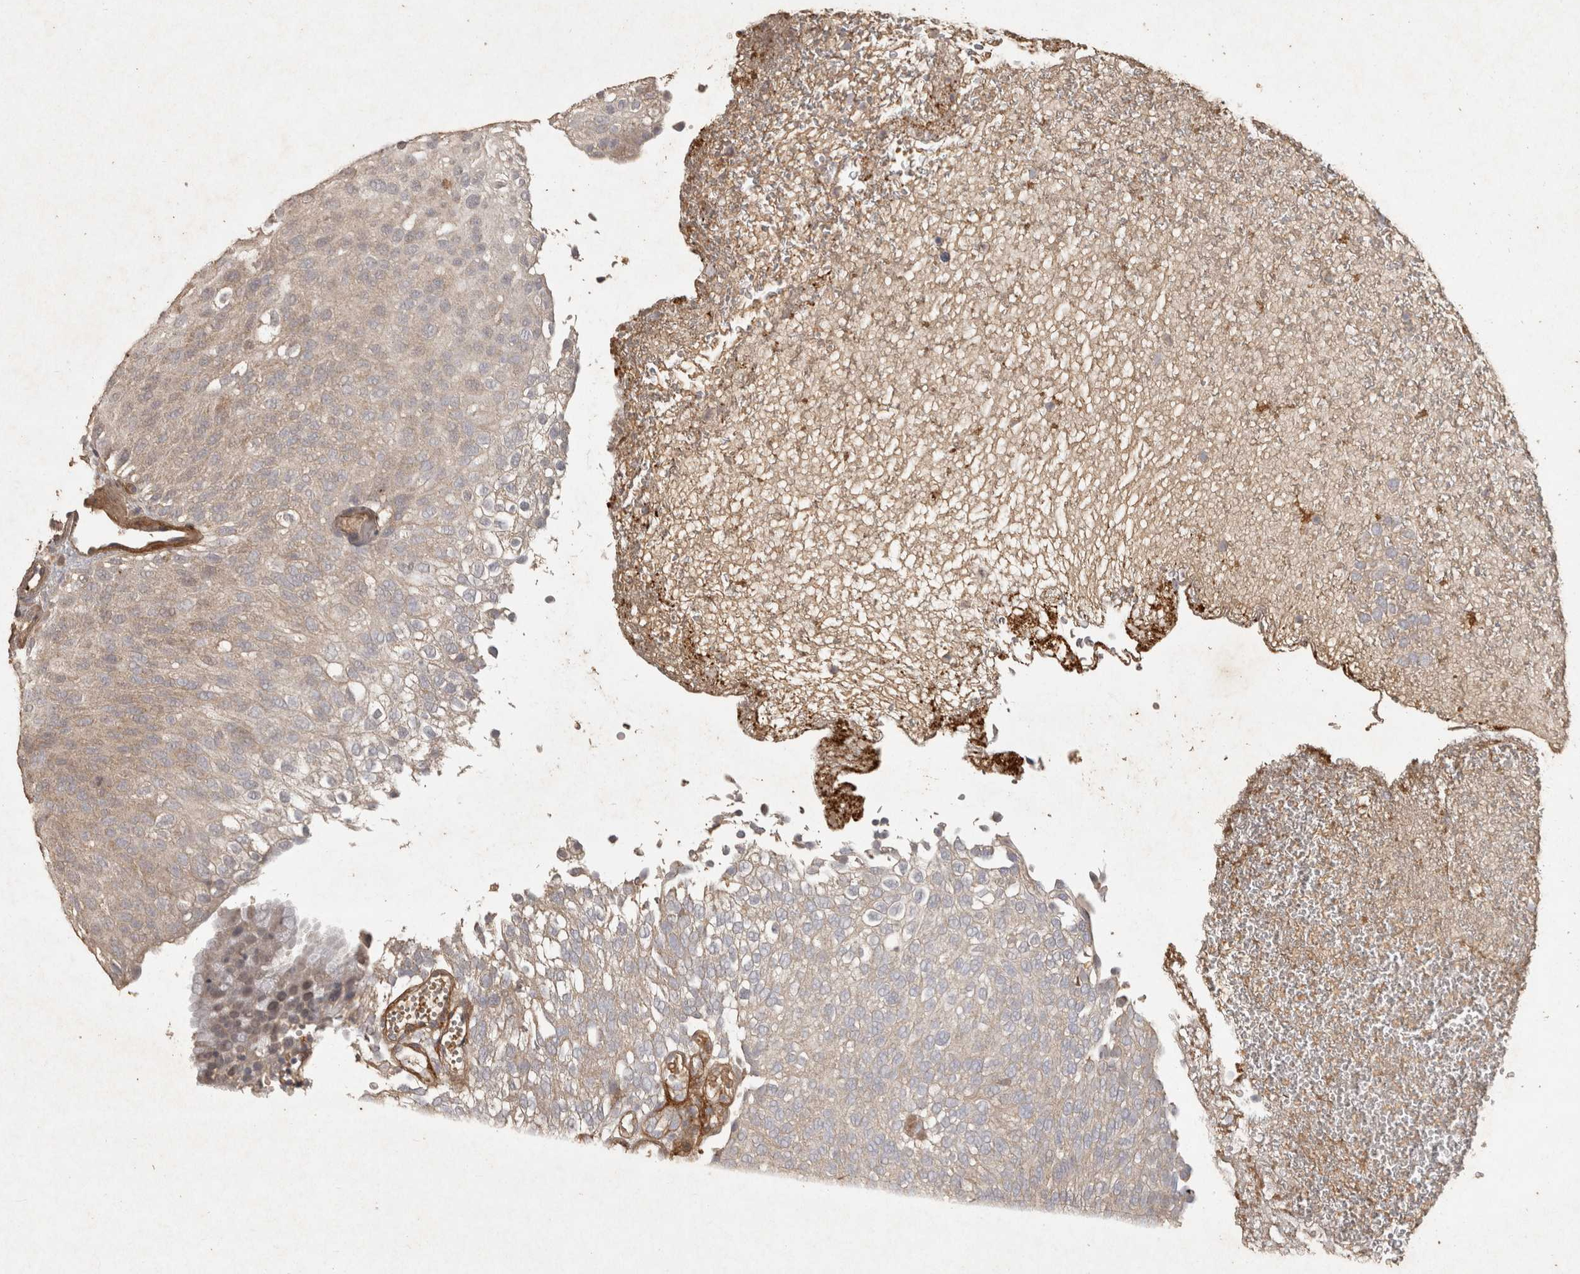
{"staining": {"intensity": "weak", "quantity": "<25%", "location": "cytoplasmic/membranous"}, "tissue": "urothelial cancer", "cell_type": "Tumor cells", "image_type": "cancer", "snomed": [{"axis": "morphology", "description": "Urothelial carcinoma, Low grade"}, {"axis": "topography", "description": "Urinary bladder"}], "caption": "Protein analysis of urothelial cancer reveals no significant positivity in tumor cells. (DAB (3,3'-diaminobenzidine) immunohistochemistry (IHC) visualized using brightfield microscopy, high magnification).", "gene": "OSTN", "patient": {"sex": "male", "age": 78}}